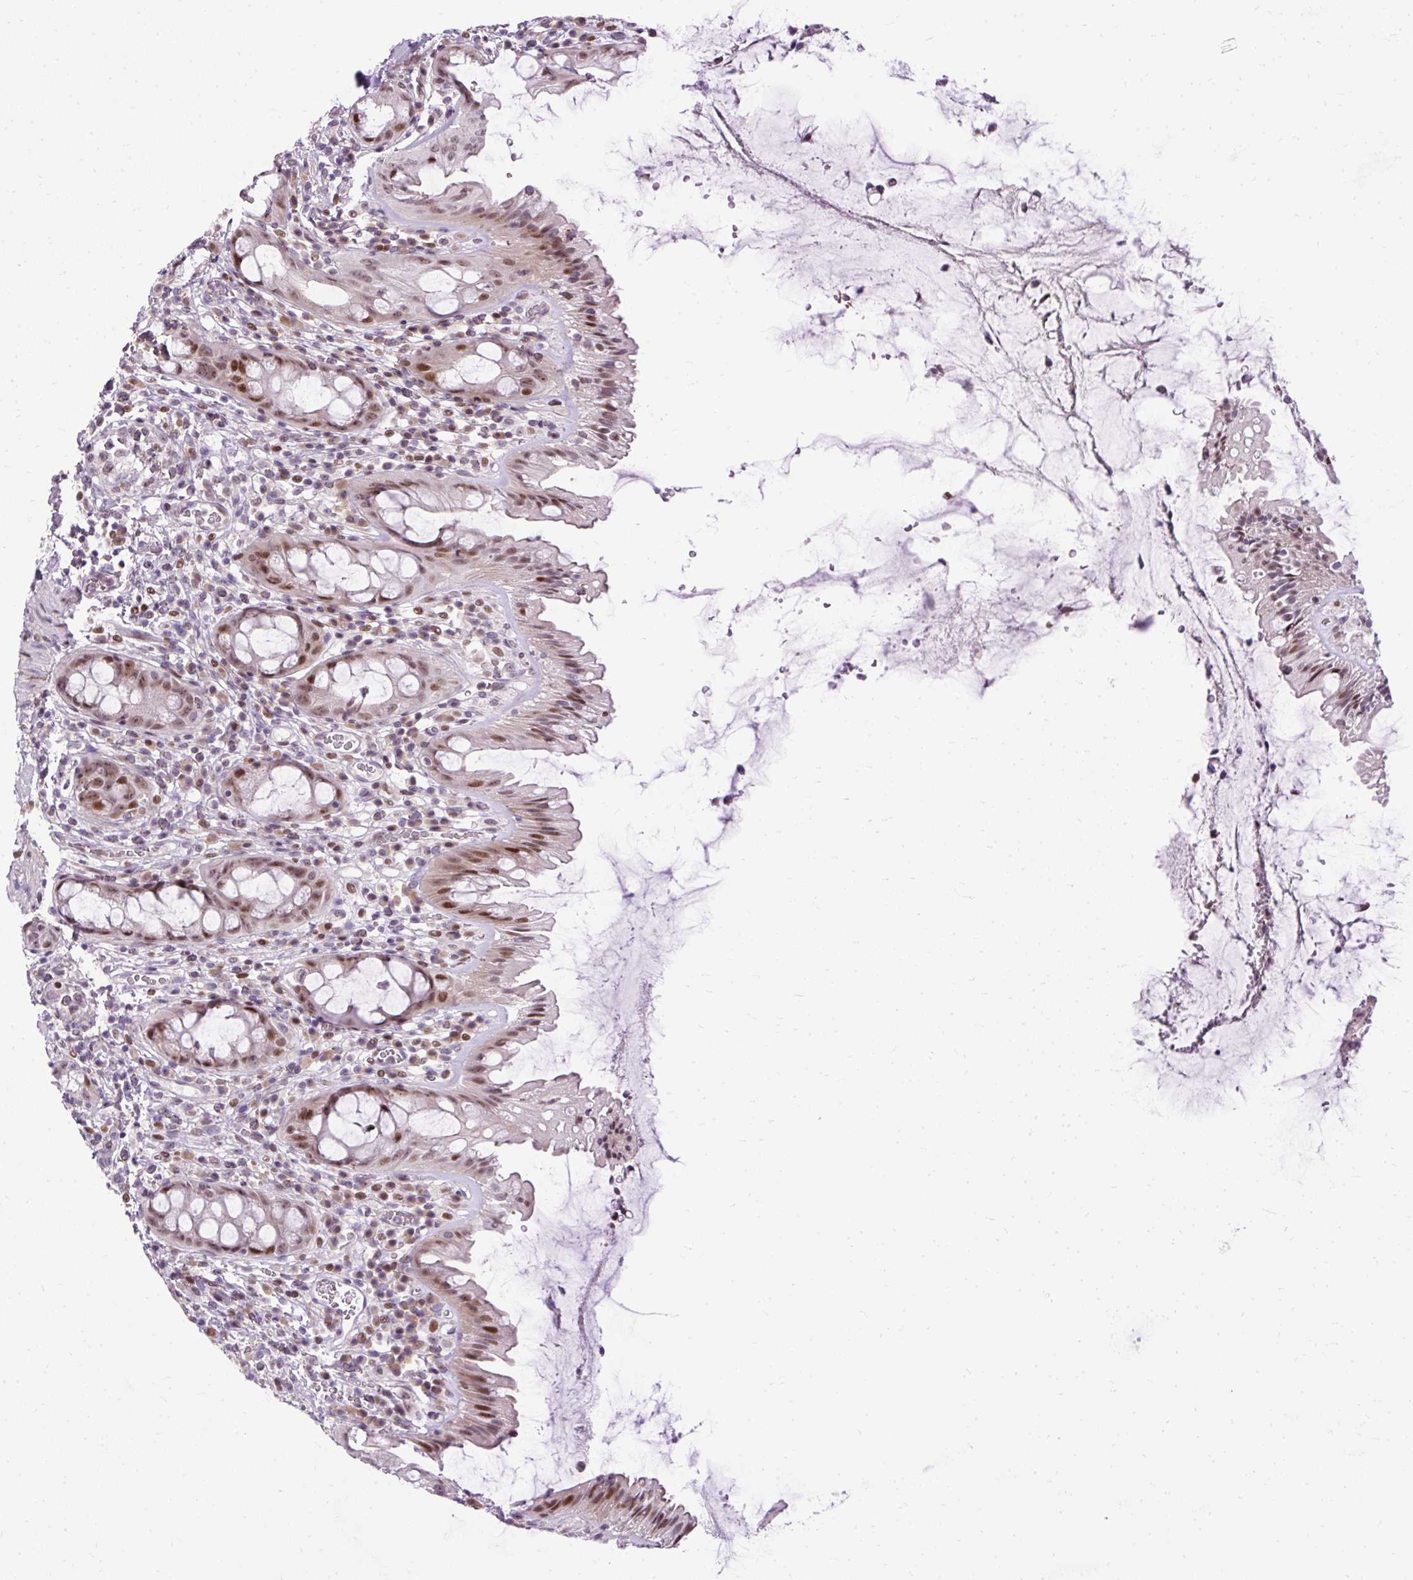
{"staining": {"intensity": "moderate", "quantity": ">75%", "location": "nuclear"}, "tissue": "rectum", "cell_type": "Glandular cells", "image_type": "normal", "snomed": [{"axis": "morphology", "description": "Normal tissue, NOS"}, {"axis": "topography", "description": "Rectum"}], "caption": "Protein staining reveals moderate nuclear positivity in approximately >75% of glandular cells in benign rectum.", "gene": "ARHGEF18", "patient": {"sex": "female", "age": 57}}